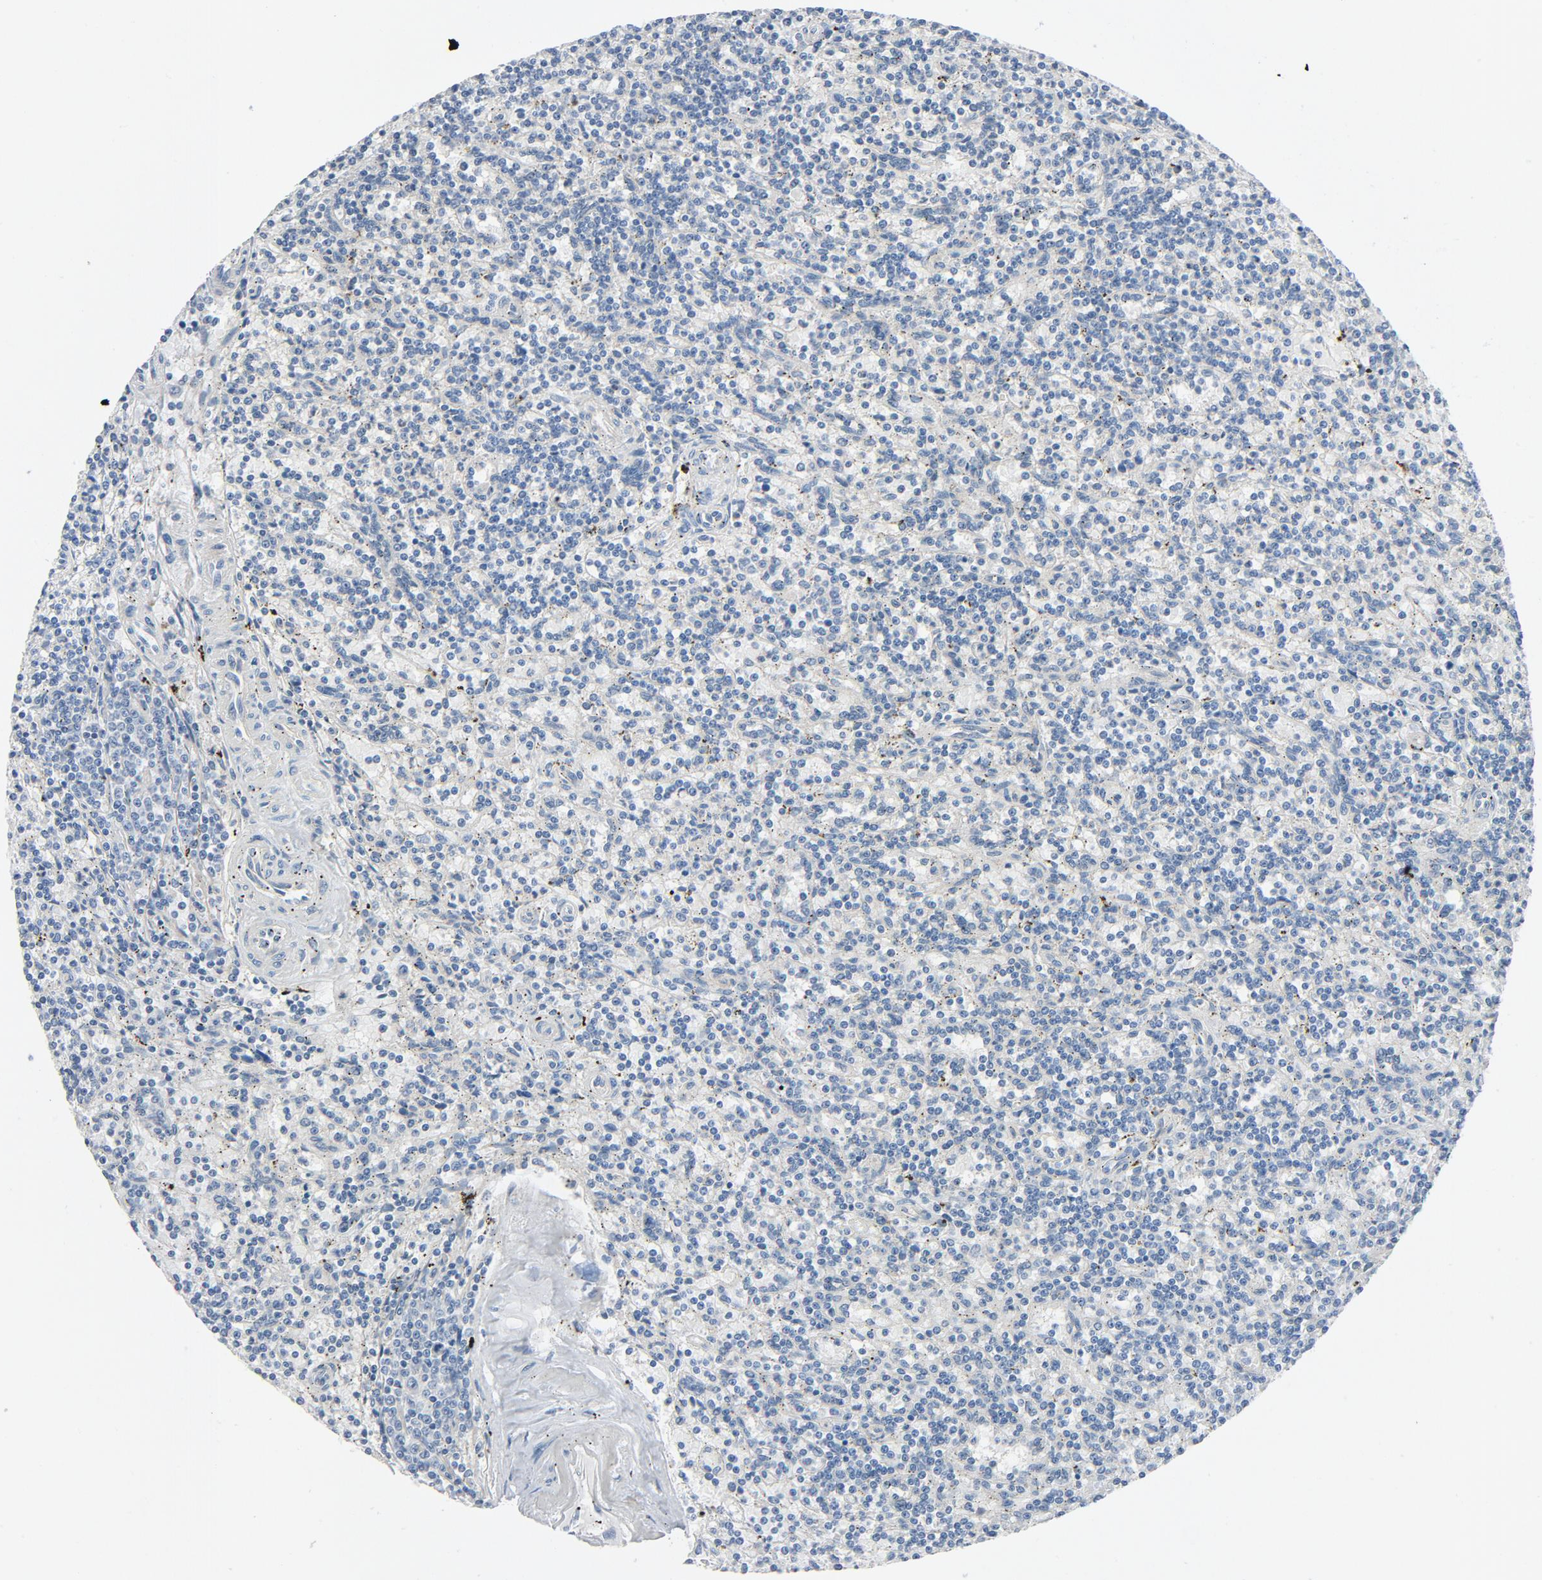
{"staining": {"intensity": "negative", "quantity": "none", "location": "none"}, "tissue": "lymphoma", "cell_type": "Tumor cells", "image_type": "cancer", "snomed": [{"axis": "morphology", "description": "Malignant lymphoma, non-Hodgkin's type, Low grade"}, {"axis": "topography", "description": "Spleen"}], "caption": "Immunohistochemical staining of malignant lymphoma, non-Hodgkin's type (low-grade) demonstrates no significant positivity in tumor cells.", "gene": "TSG101", "patient": {"sex": "male", "age": 73}}